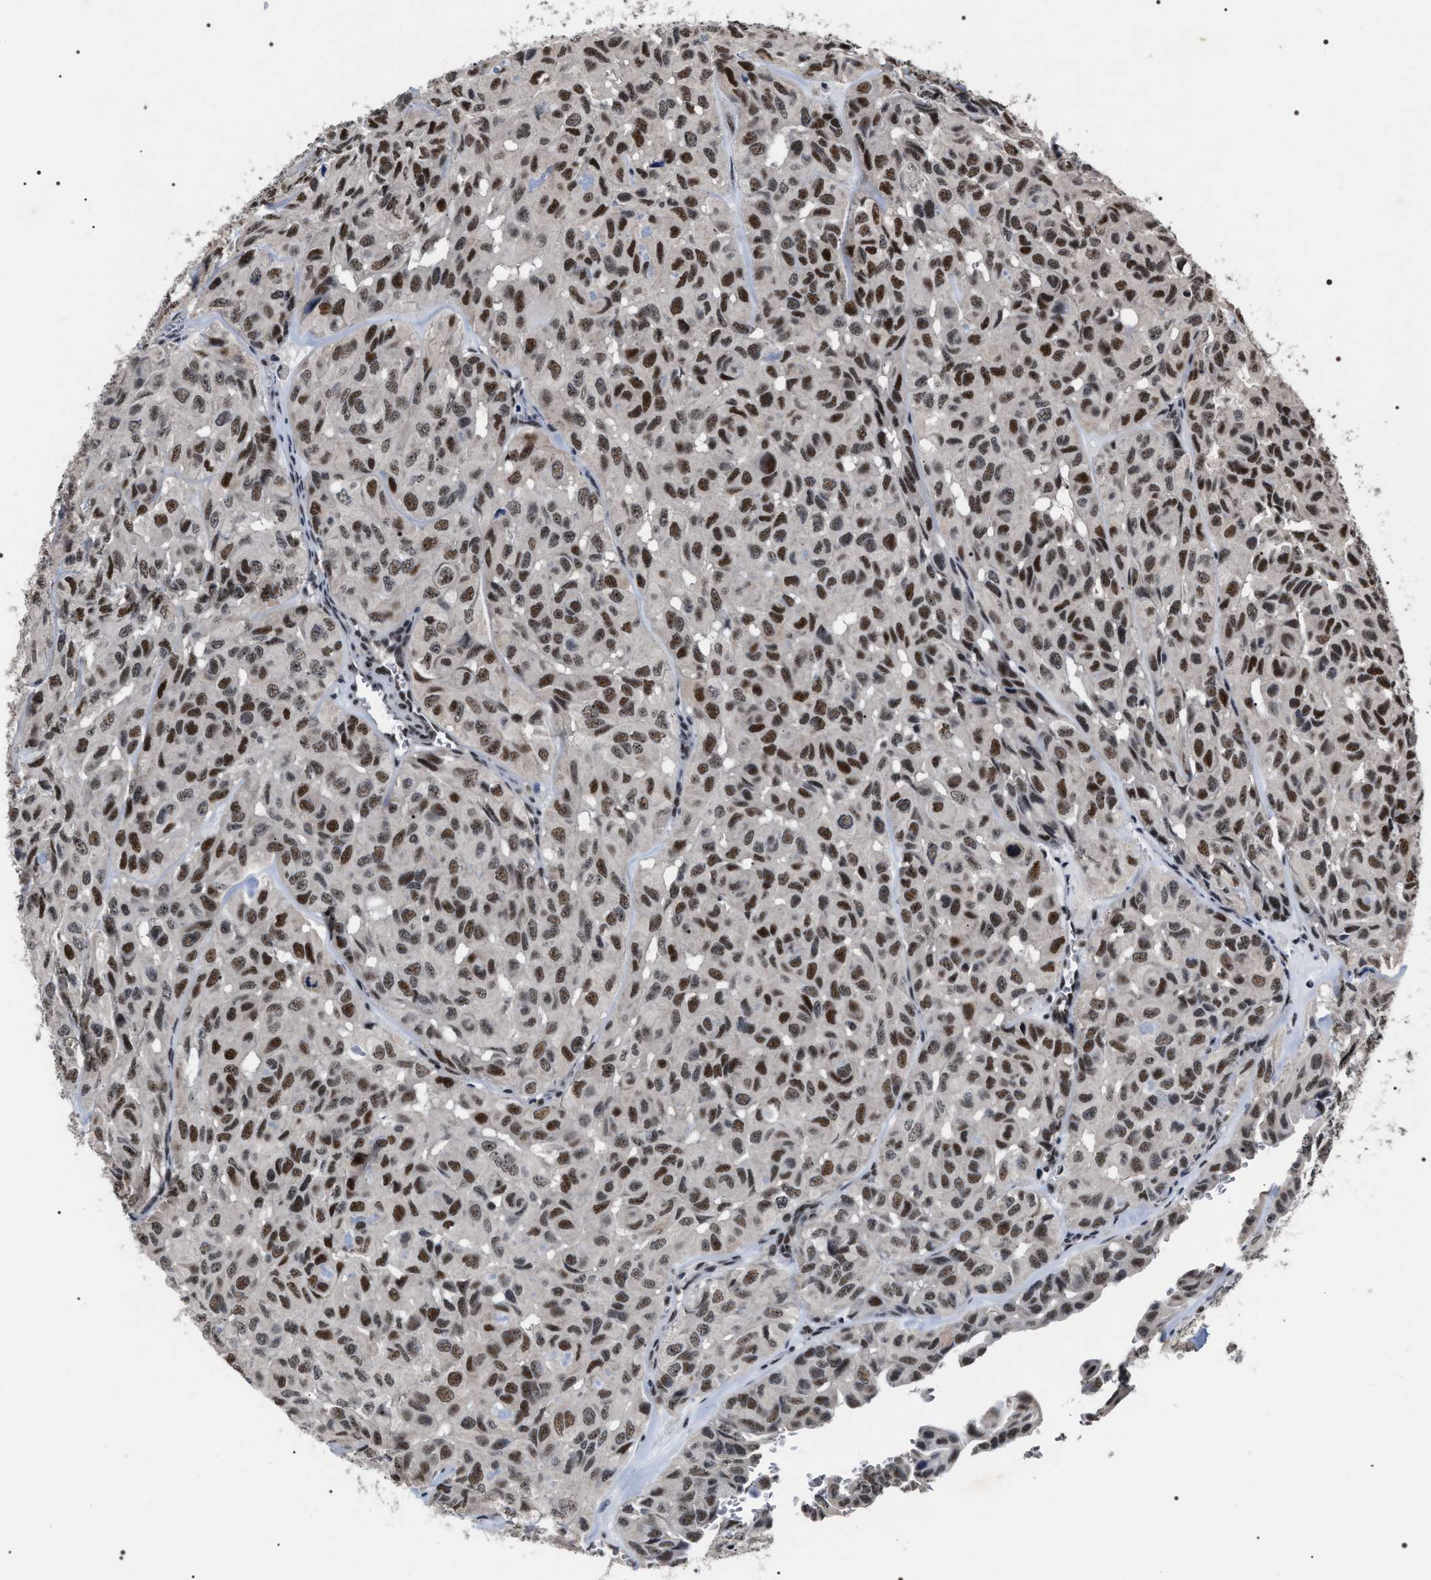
{"staining": {"intensity": "moderate", "quantity": ">75%", "location": "nuclear"}, "tissue": "head and neck cancer", "cell_type": "Tumor cells", "image_type": "cancer", "snomed": [{"axis": "morphology", "description": "Adenocarcinoma, NOS"}, {"axis": "topography", "description": "Salivary gland, NOS"}, {"axis": "topography", "description": "Head-Neck"}], "caption": "Immunohistochemical staining of head and neck cancer (adenocarcinoma) shows medium levels of moderate nuclear protein staining in approximately >75% of tumor cells. The staining was performed using DAB to visualize the protein expression in brown, while the nuclei were stained in blue with hematoxylin (Magnification: 20x).", "gene": "RRP1B", "patient": {"sex": "female", "age": 76}}